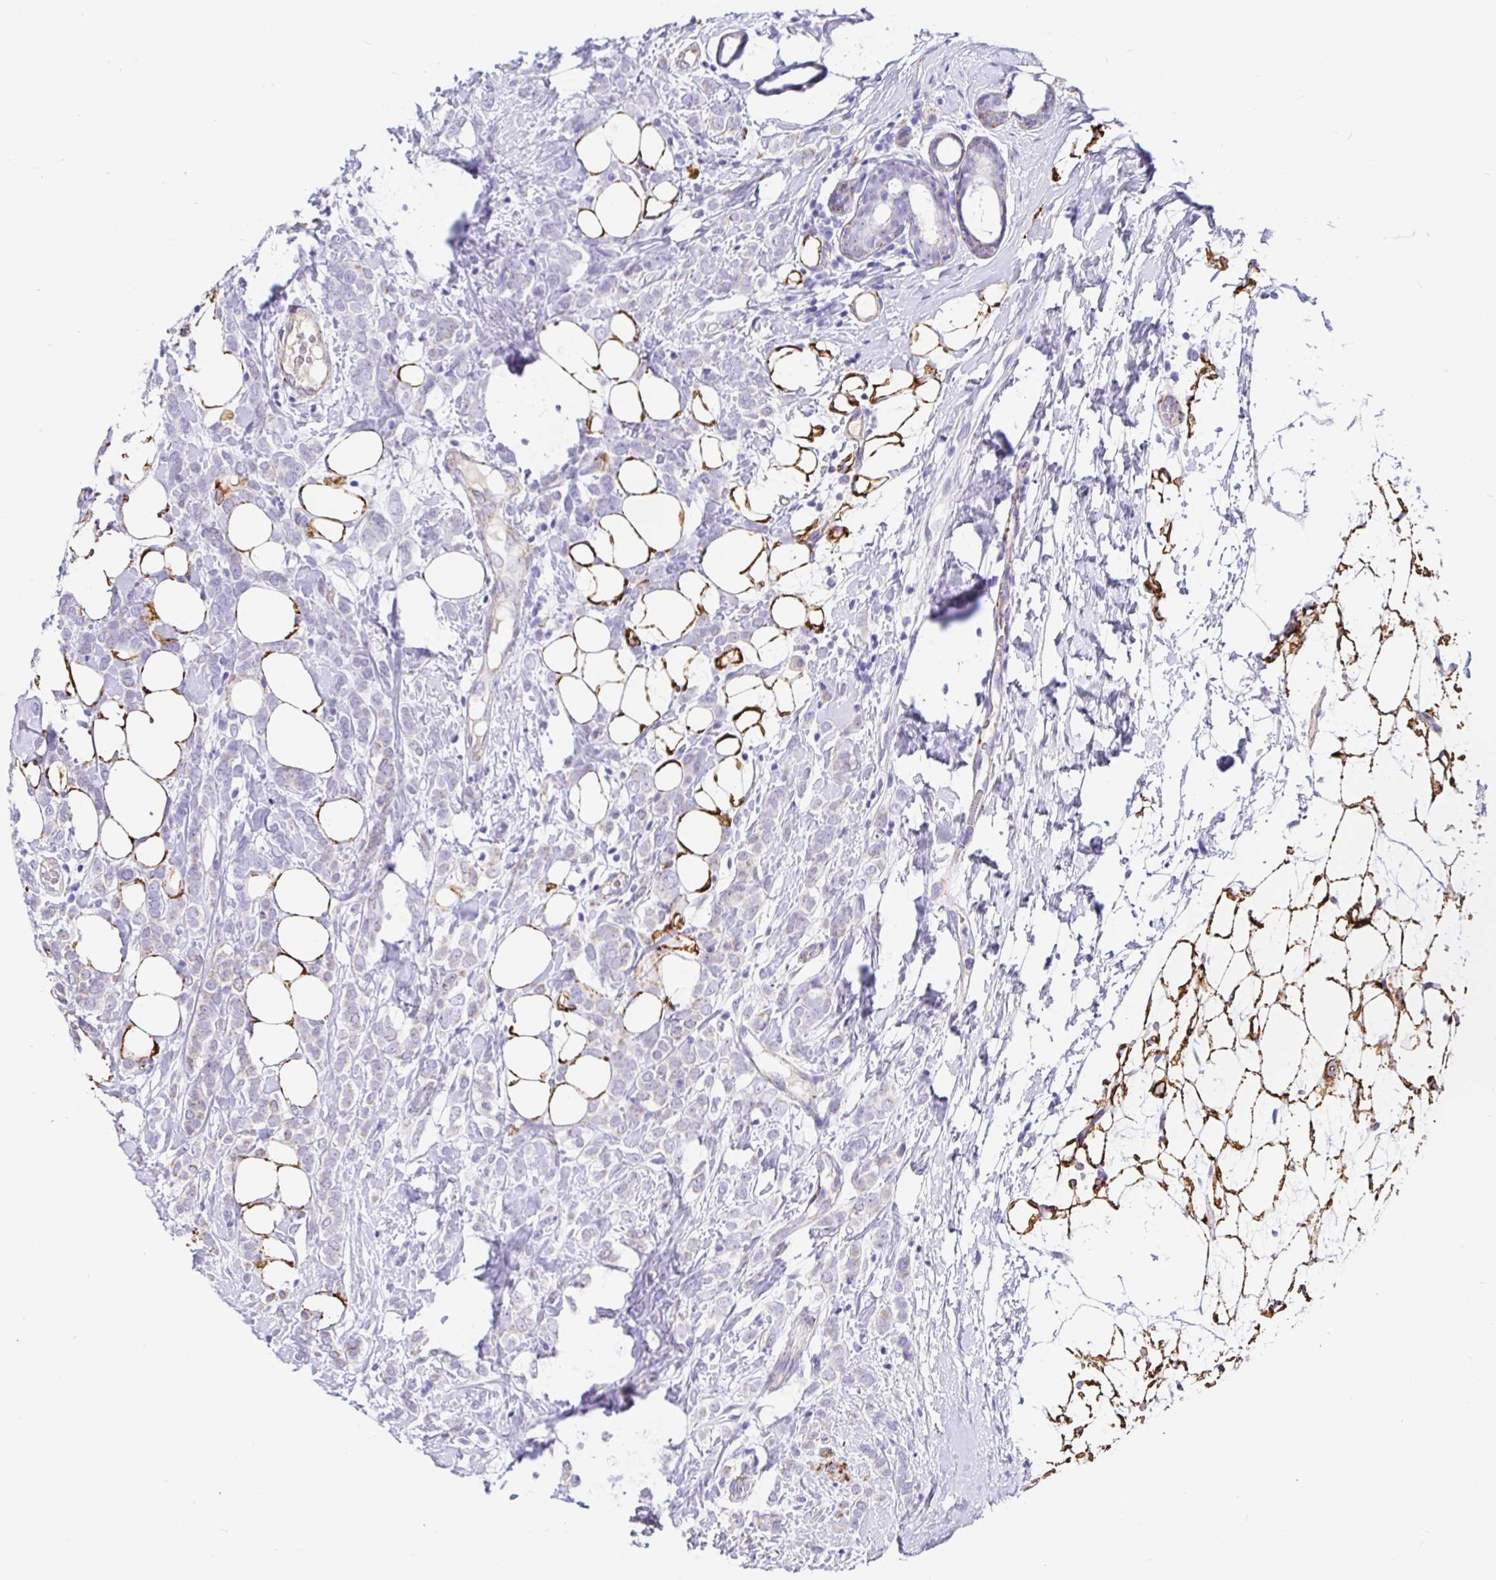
{"staining": {"intensity": "negative", "quantity": "none", "location": "none"}, "tissue": "breast cancer", "cell_type": "Tumor cells", "image_type": "cancer", "snomed": [{"axis": "morphology", "description": "Lobular carcinoma"}, {"axis": "topography", "description": "Breast"}], "caption": "Immunohistochemistry (IHC) histopathology image of neoplastic tissue: lobular carcinoma (breast) stained with DAB exhibits no significant protein staining in tumor cells. The staining is performed using DAB brown chromogen with nuclei counter-stained in using hematoxylin.", "gene": "MAOA", "patient": {"sex": "female", "age": 49}}